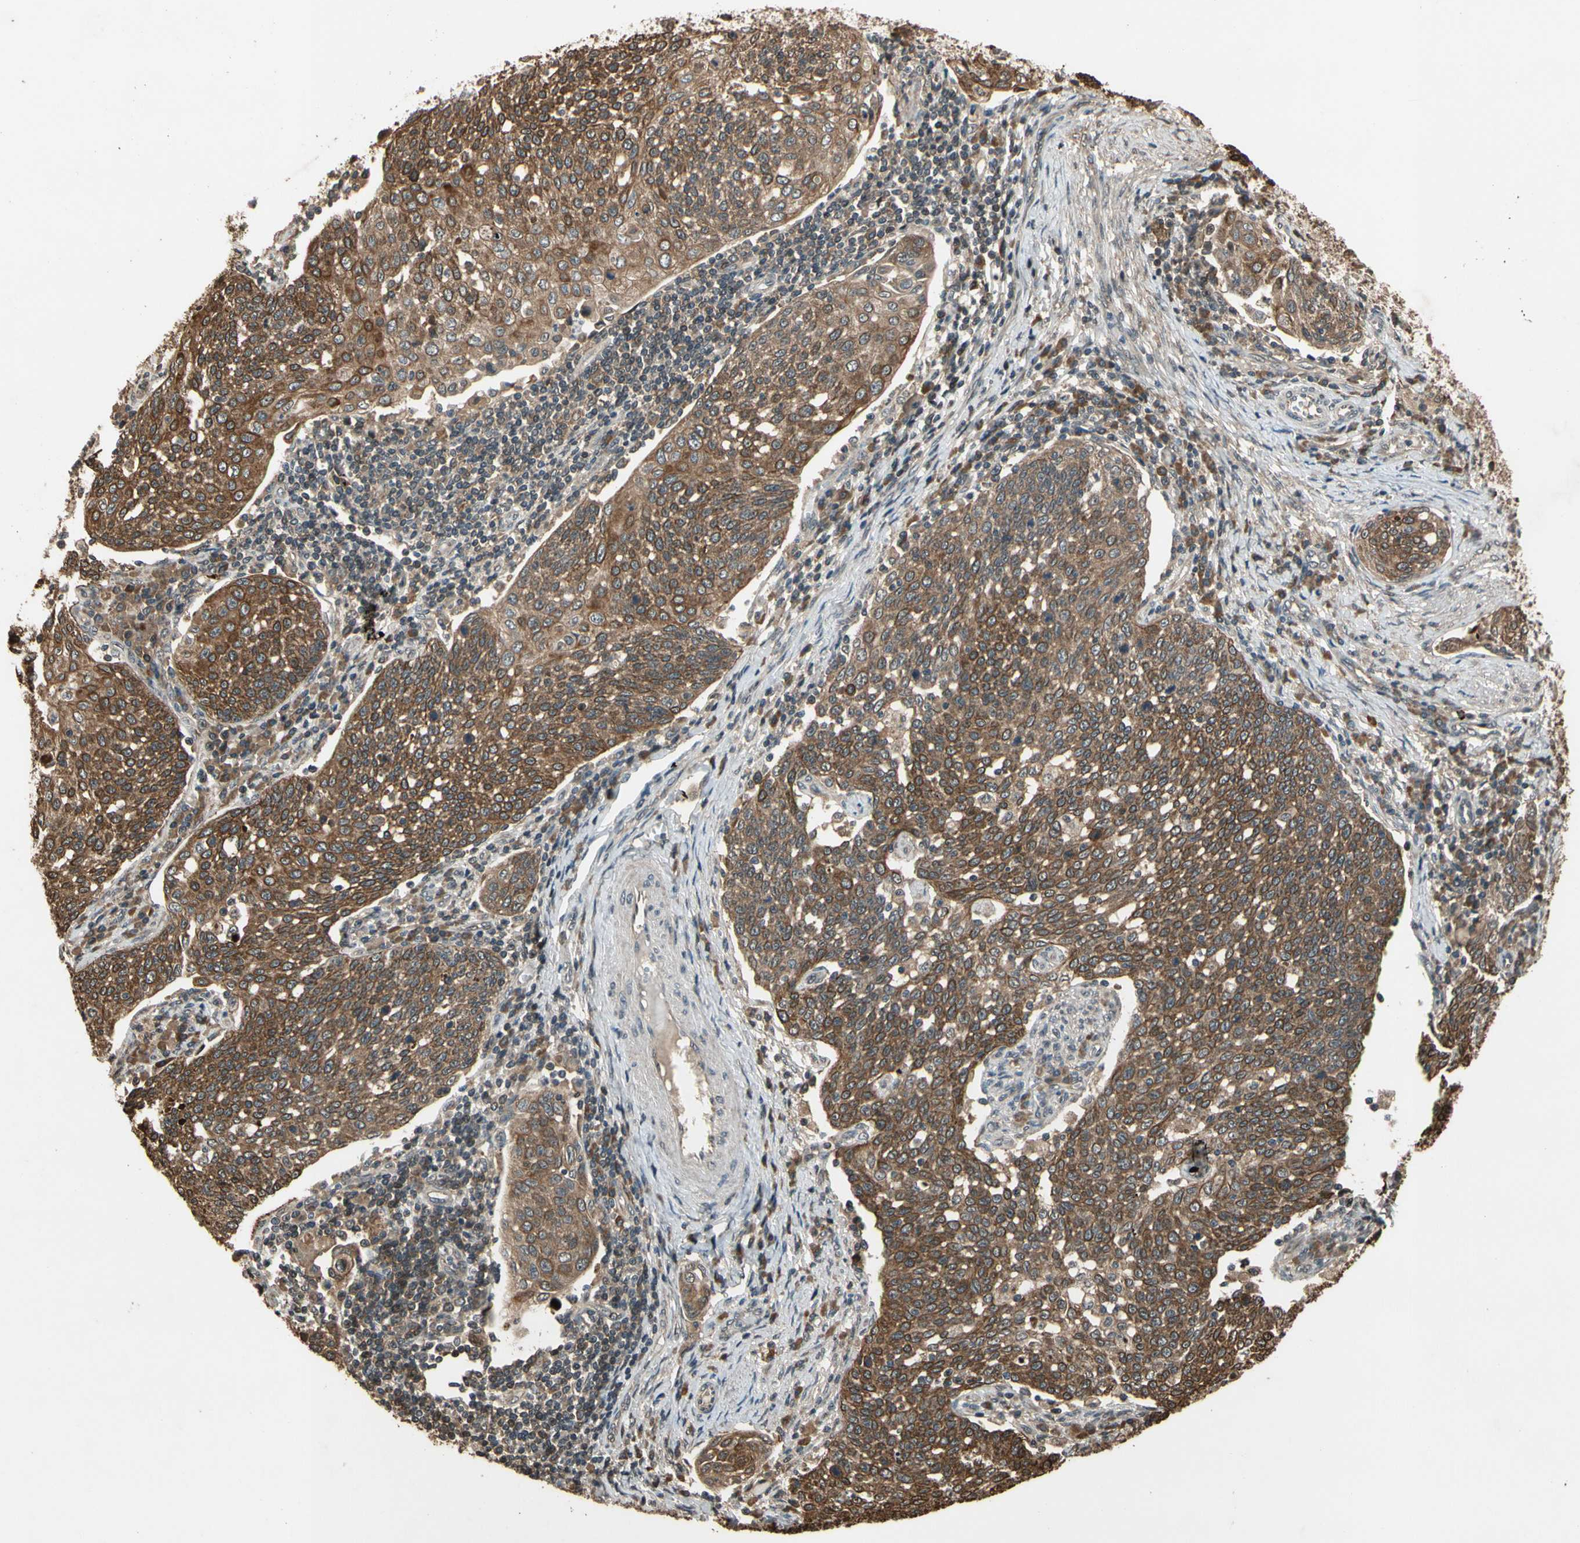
{"staining": {"intensity": "strong", "quantity": ">75%", "location": "cytoplasmic/membranous"}, "tissue": "cervical cancer", "cell_type": "Tumor cells", "image_type": "cancer", "snomed": [{"axis": "morphology", "description": "Squamous cell carcinoma, NOS"}, {"axis": "topography", "description": "Cervix"}], "caption": "Approximately >75% of tumor cells in human squamous cell carcinoma (cervical) show strong cytoplasmic/membranous protein expression as visualized by brown immunohistochemical staining.", "gene": "TMEM230", "patient": {"sex": "female", "age": 34}}